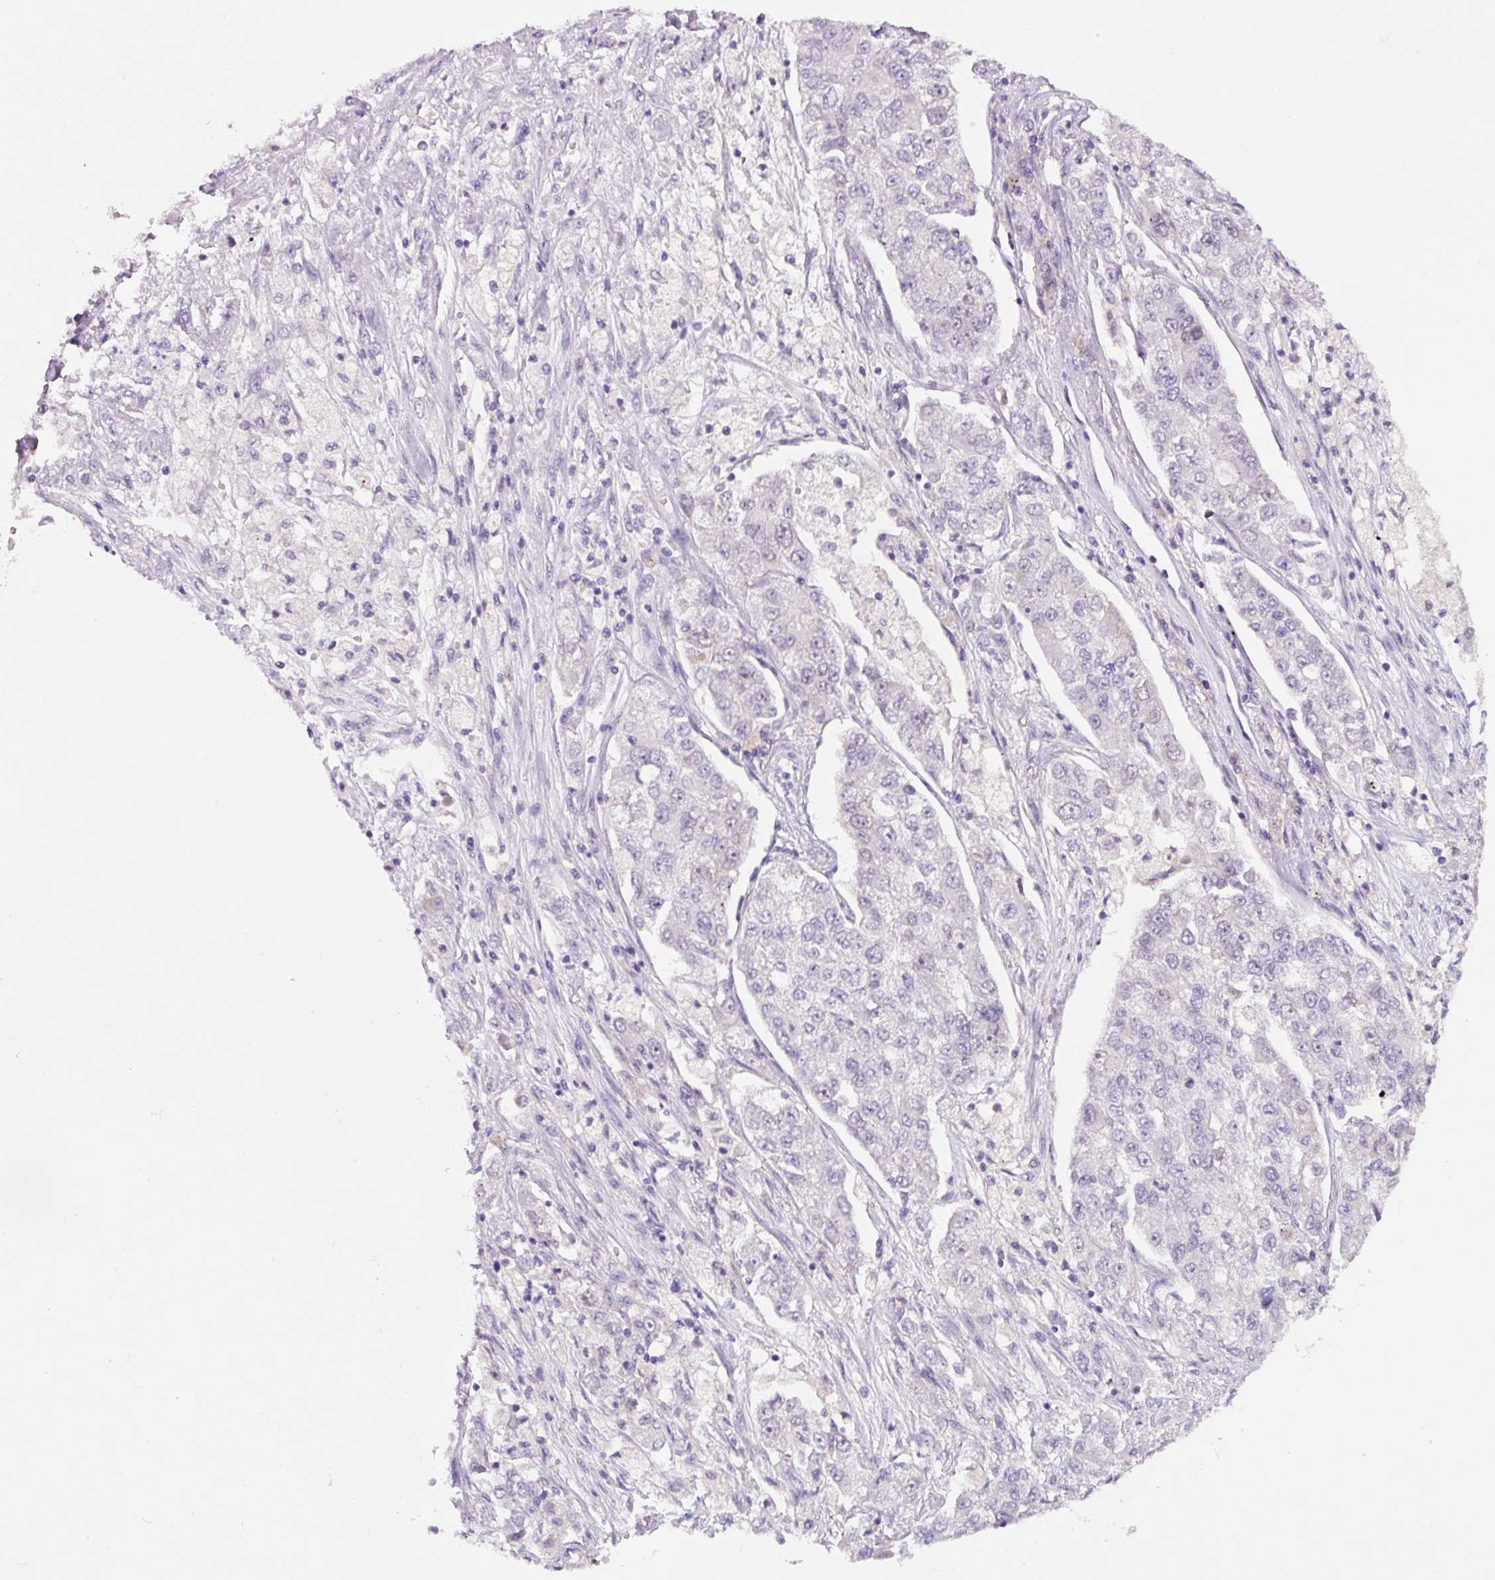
{"staining": {"intensity": "negative", "quantity": "none", "location": "none"}, "tissue": "lung cancer", "cell_type": "Tumor cells", "image_type": "cancer", "snomed": [{"axis": "morphology", "description": "Adenocarcinoma, NOS"}, {"axis": "topography", "description": "Lung"}], "caption": "This histopathology image is of lung cancer stained with IHC to label a protein in brown with the nuclei are counter-stained blue. There is no staining in tumor cells. (Stains: DAB immunohistochemistry with hematoxylin counter stain, Microscopy: brightfield microscopy at high magnification).", "gene": "PCK2", "patient": {"sex": "male", "age": 49}}